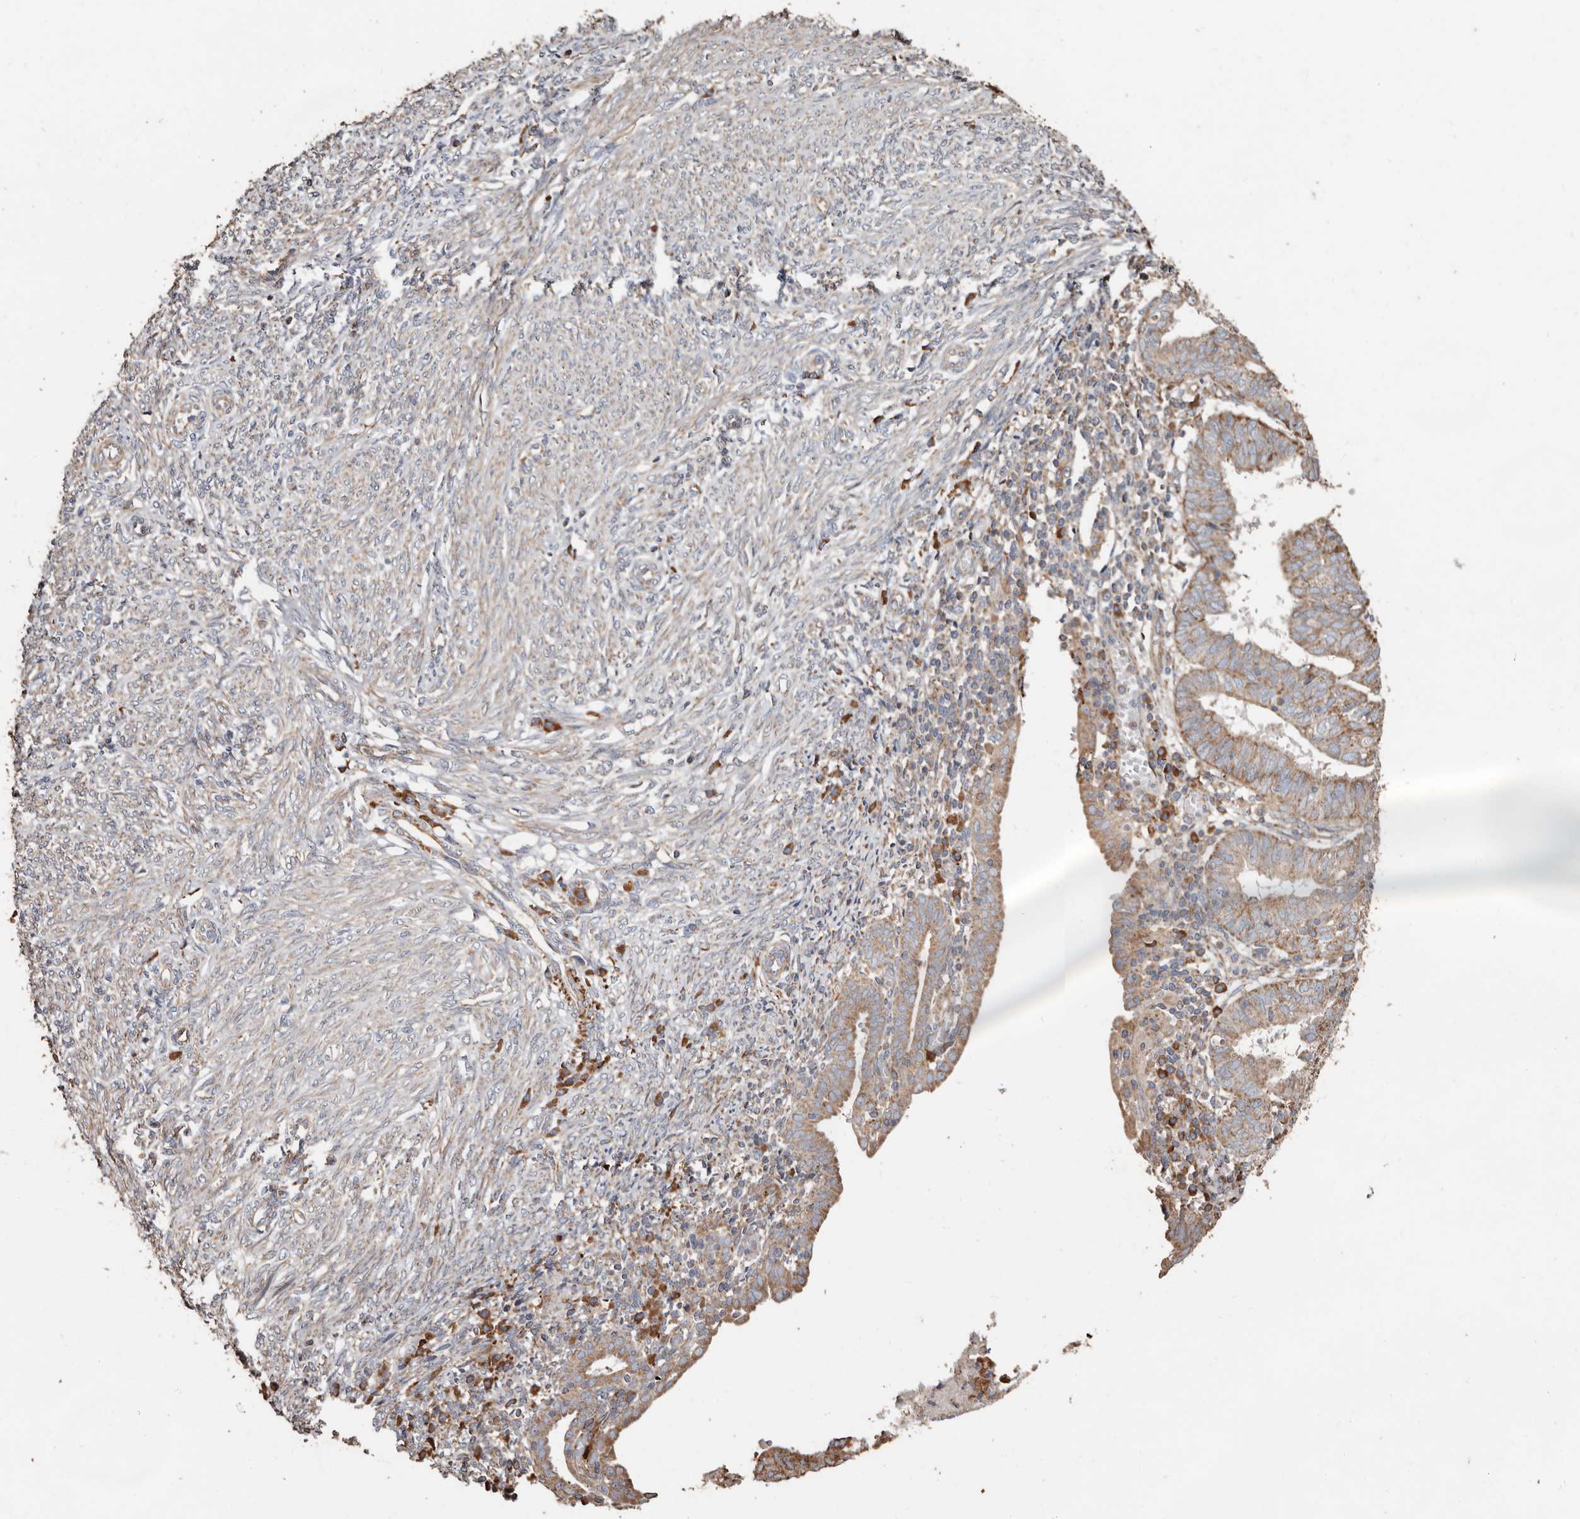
{"staining": {"intensity": "moderate", "quantity": ">75%", "location": "cytoplasmic/membranous"}, "tissue": "endometrial cancer", "cell_type": "Tumor cells", "image_type": "cancer", "snomed": [{"axis": "morphology", "description": "Adenocarcinoma, NOS"}, {"axis": "topography", "description": "Uterus"}], "caption": "Human adenocarcinoma (endometrial) stained for a protein (brown) reveals moderate cytoplasmic/membranous positive expression in approximately >75% of tumor cells.", "gene": "OSGIN2", "patient": {"sex": "female", "age": 77}}